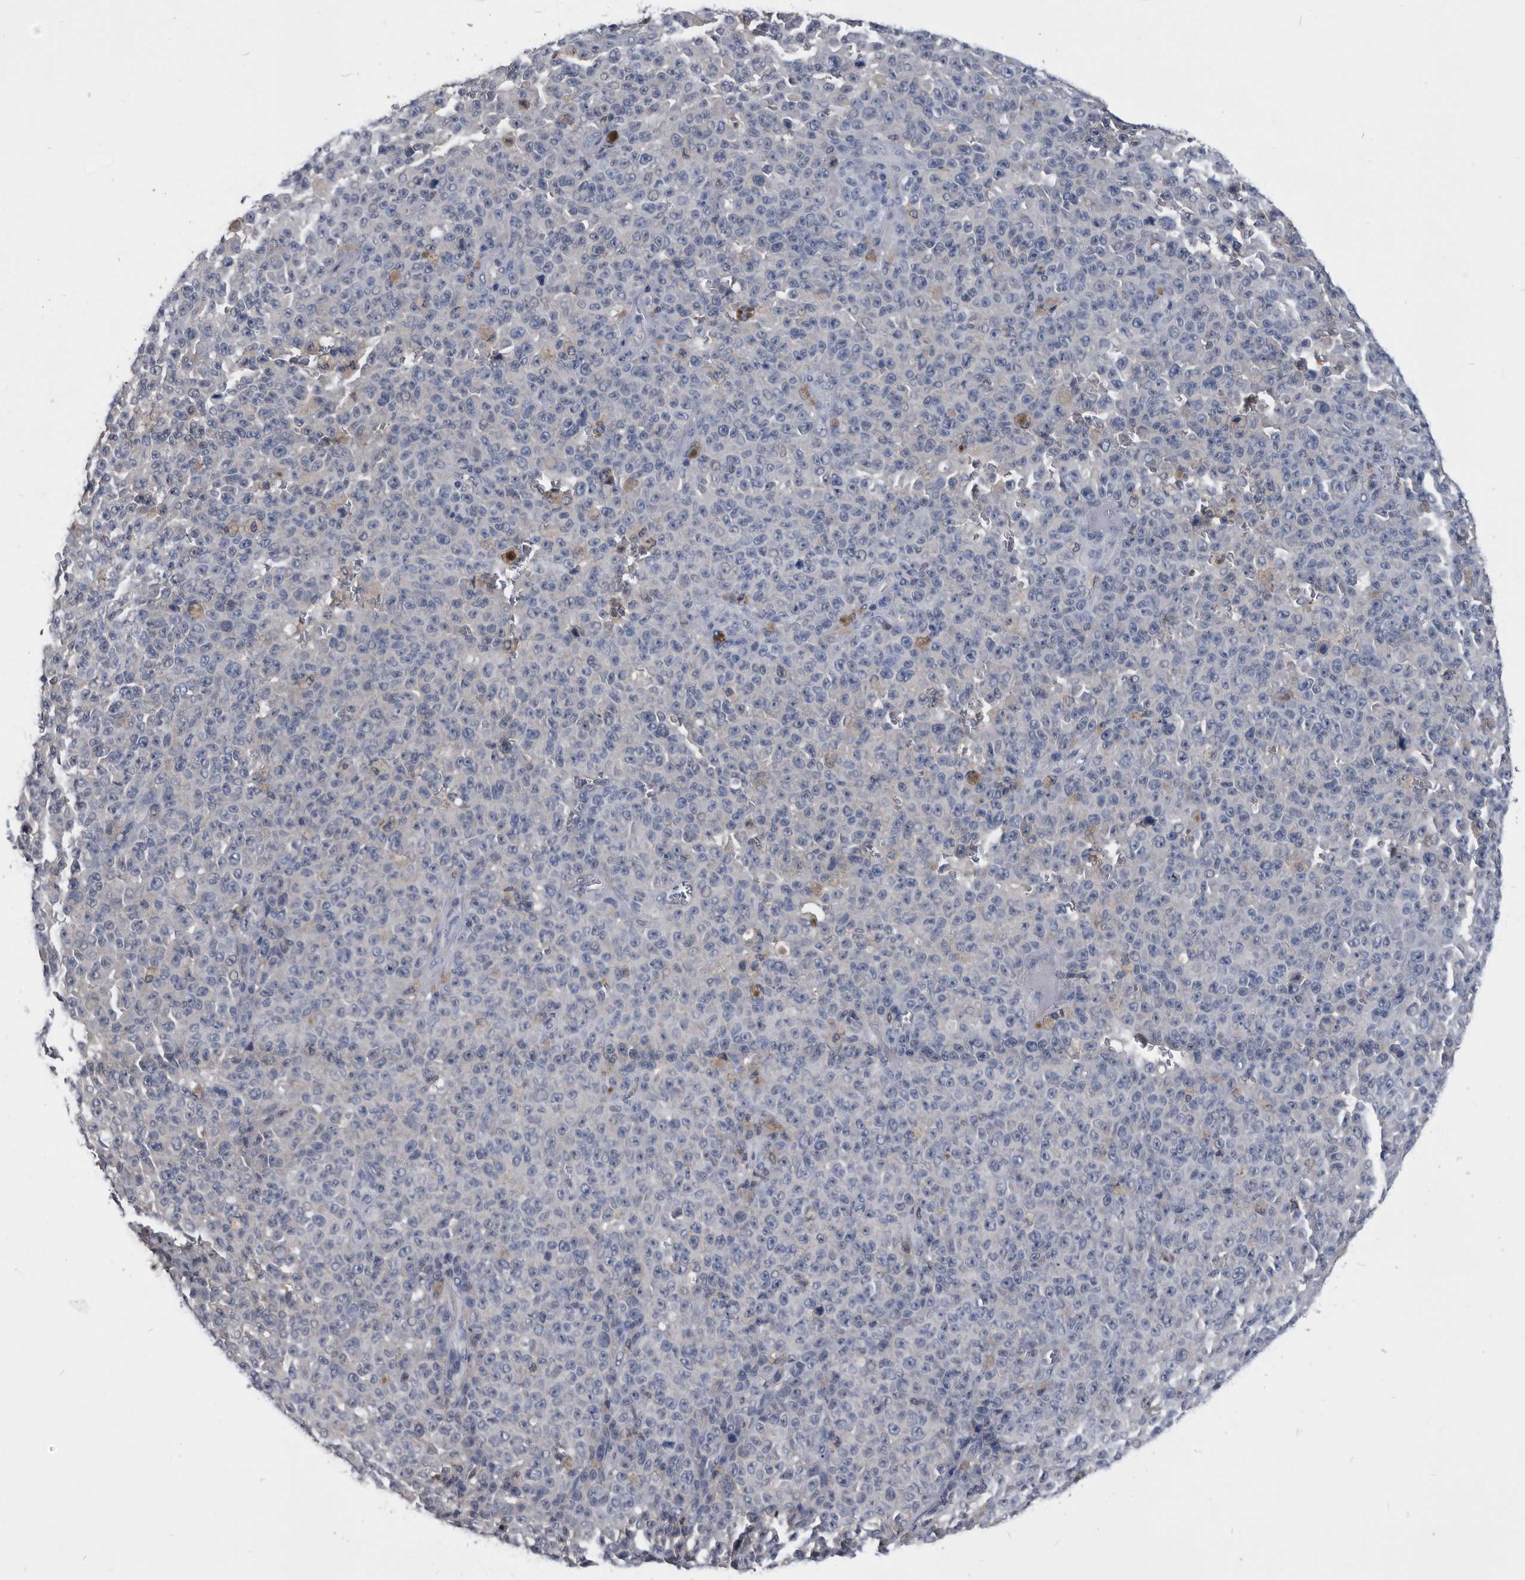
{"staining": {"intensity": "negative", "quantity": "none", "location": "none"}, "tissue": "melanoma", "cell_type": "Tumor cells", "image_type": "cancer", "snomed": [{"axis": "morphology", "description": "Malignant melanoma, NOS"}, {"axis": "topography", "description": "Skin"}], "caption": "This is a histopathology image of immunohistochemistry (IHC) staining of malignant melanoma, which shows no staining in tumor cells.", "gene": "PDXK", "patient": {"sex": "female", "age": 82}}